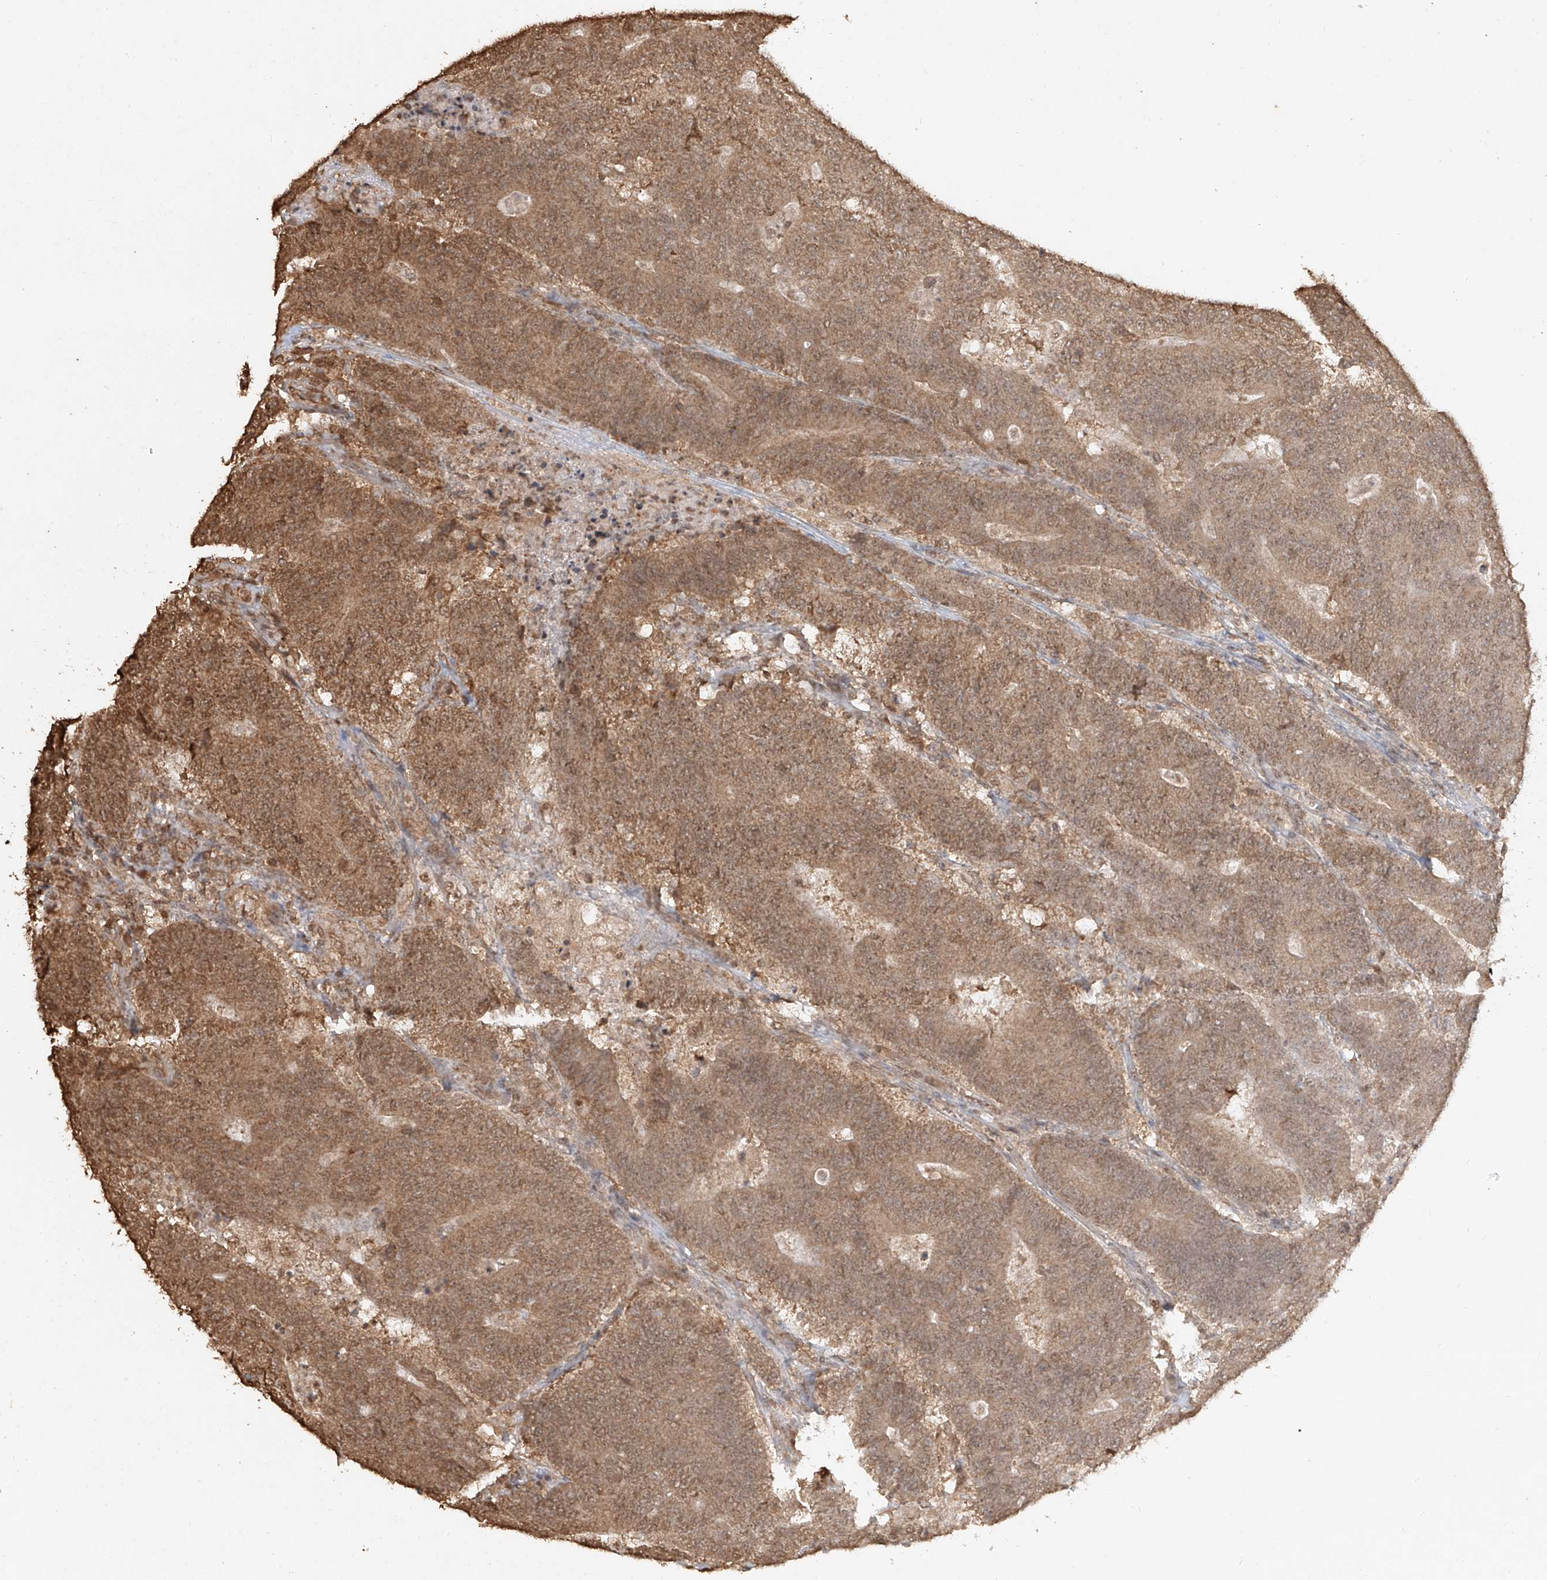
{"staining": {"intensity": "moderate", "quantity": ">75%", "location": "cytoplasmic/membranous,nuclear"}, "tissue": "colorectal cancer", "cell_type": "Tumor cells", "image_type": "cancer", "snomed": [{"axis": "morphology", "description": "Normal tissue, NOS"}, {"axis": "morphology", "description": "Adenocarcinoma, NOS"}, {"axis": "topography", "description": "Colon"}], "caption": "A histopathology image of adenocarcinoma (colorectal) stained for a protein reveals moderate cytoplasmic/membranous and nuclear brown staining in tumor cells.", "gene": "TIGAR", "patient": {"sex": "female", "age": 75}}